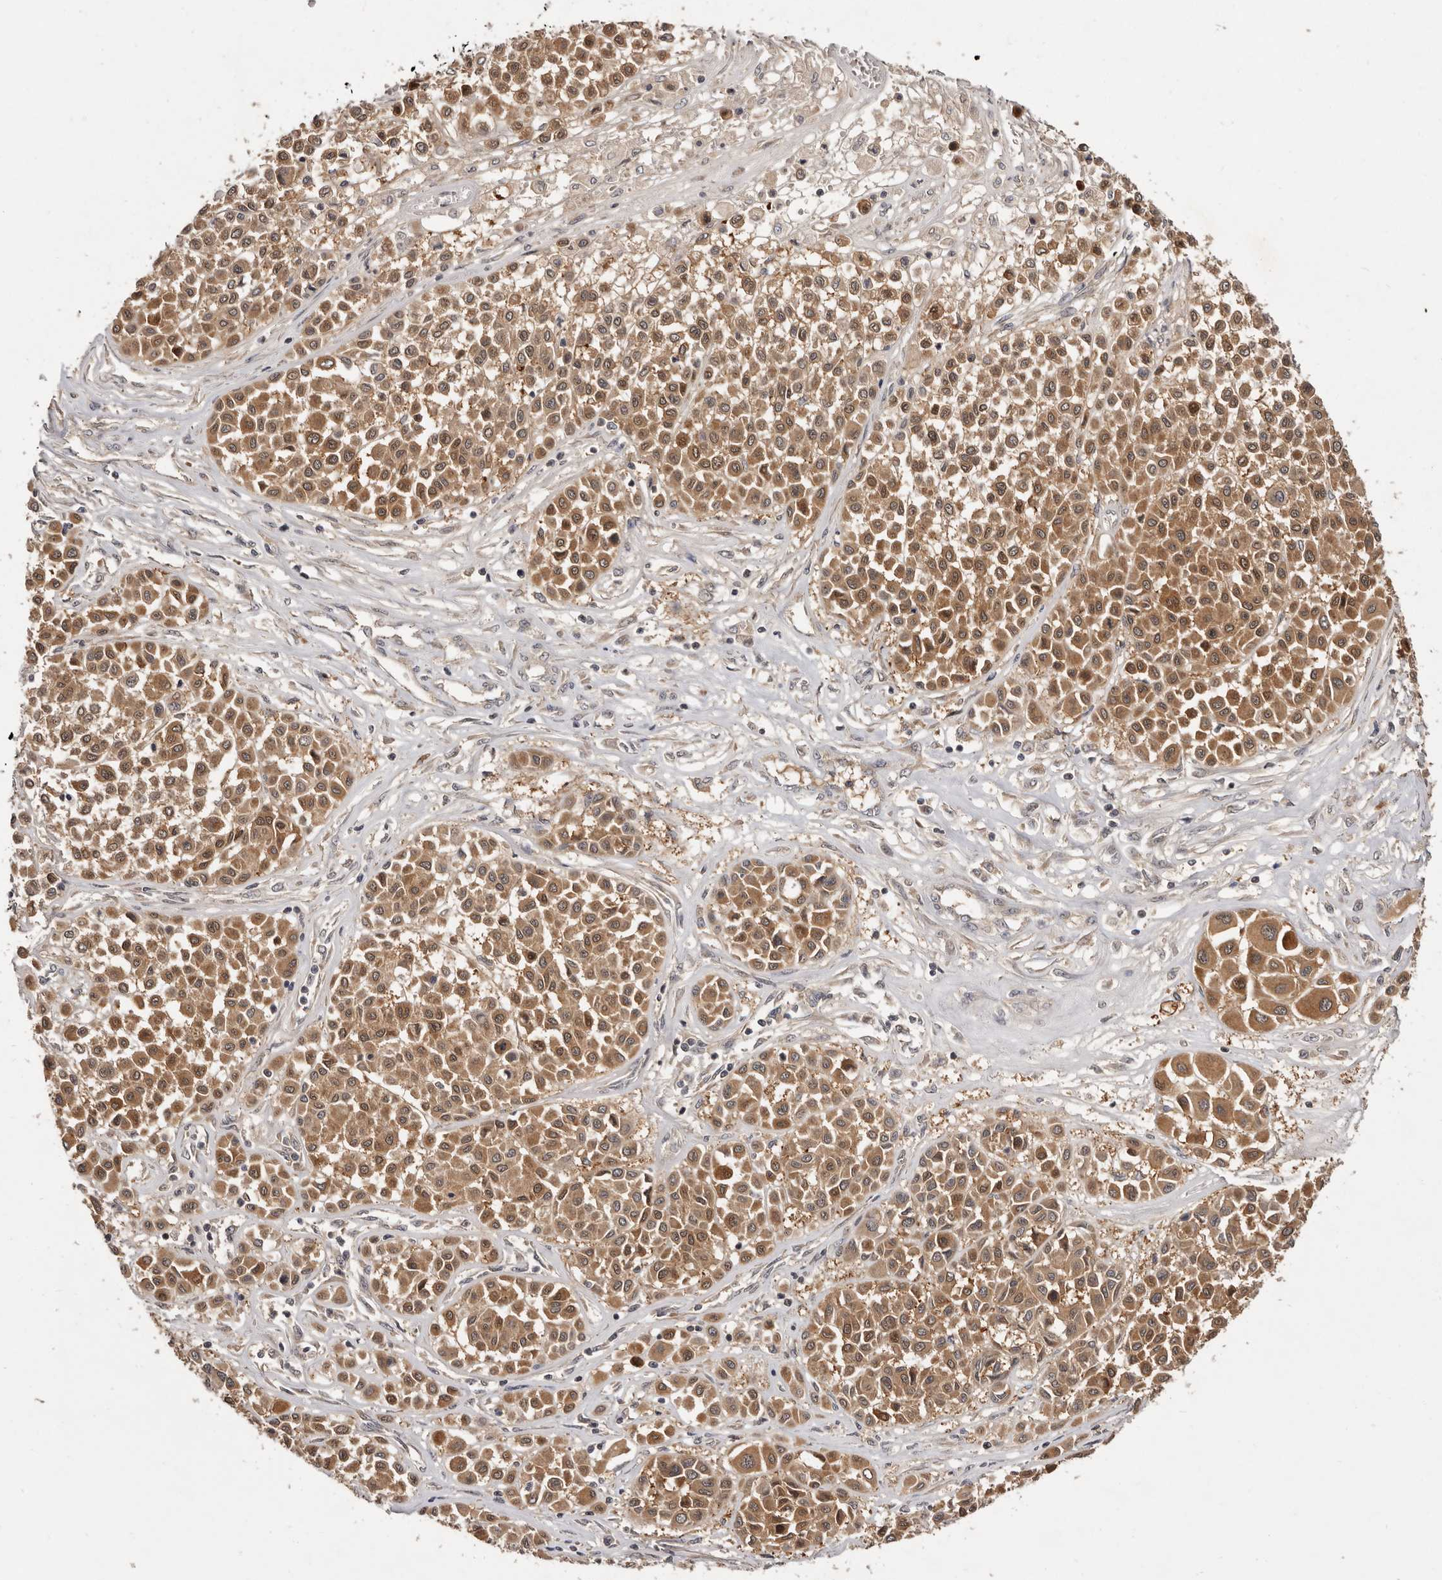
{"staining": {"intensity": "moderate", "quantity": ">75%", "location": "cytoplasmic/membranous"}, "tissue": "melanoma", "cell_type": "Tumor cells", "image_type": "cancer", "snomed": [{"axis": "morphology", "description": "Malignant melanoma, Metastatic site"}, {"axis": "topography", "description": "Soft tissue"}], "caption": "IHC image of malignant melanoma (metastatic site) stained for a protein (brown), which exhibits medium levels of moderate cytoplasmic/membranous positivity in approximately >75% of tumor cells.", "gene": "INAVA", "patient": {"sex": "male", "age": 41}}